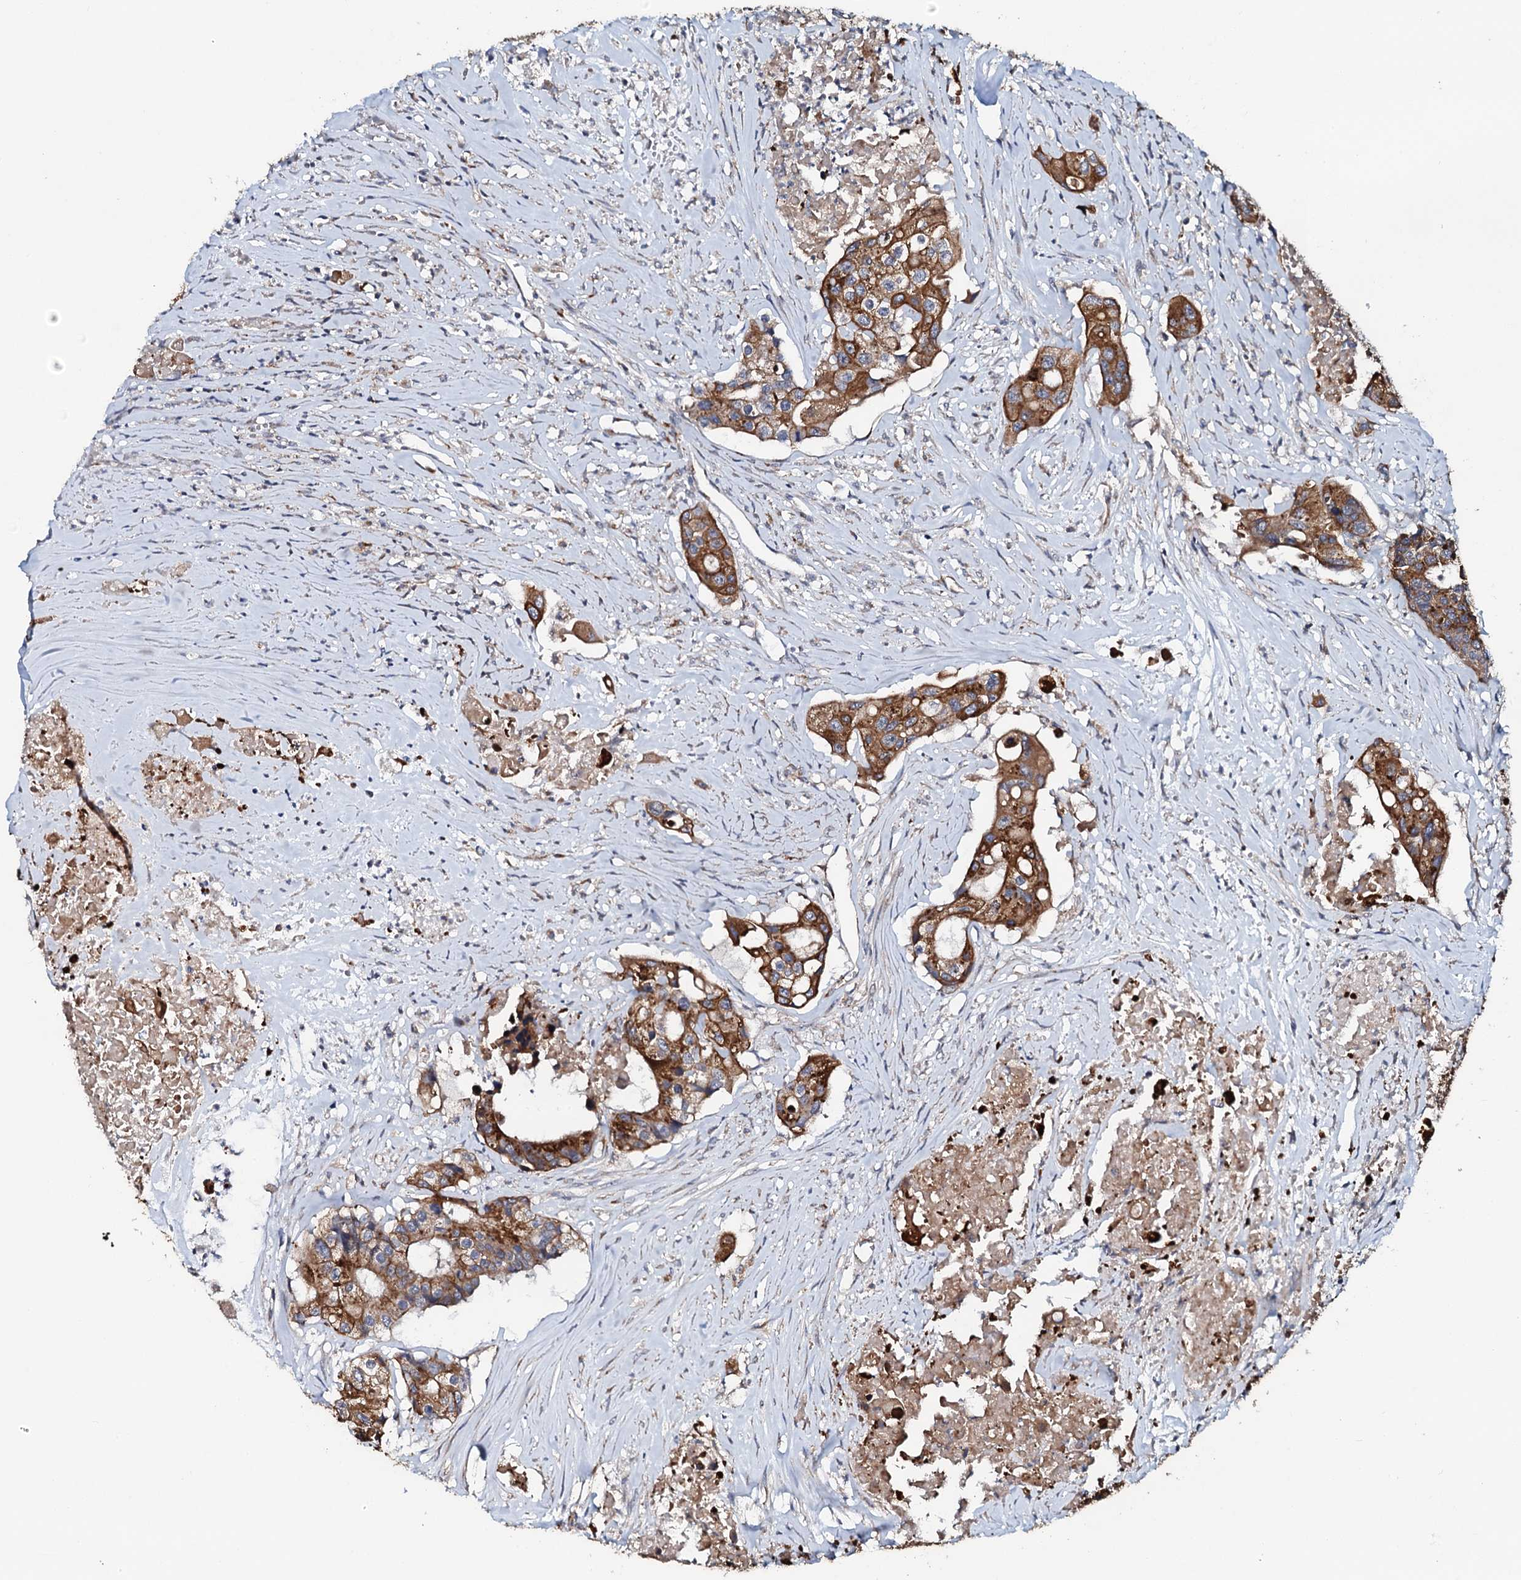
{"staining": {"intensity": "strong", "quantity": ">75%", "location": "cytoplasmic/membranous"}, "tissue": "colorectal cancer", "cell_type": "Tumor cells", "image_type": "cancer", "snomed": [{"axis": "morphology", "description": "Adenocarcinoma, NOS"}, {"axis": "topography", "description": "Colon"}], "caption": "A high amount of strong cytoplasmic/membranous expression is present in approximately >75% of tumor cells in colorectal cancer (adenocarcinoma) tissue.", "gene": "GLCE", "patient": {"sex": "male", "age": 77}}